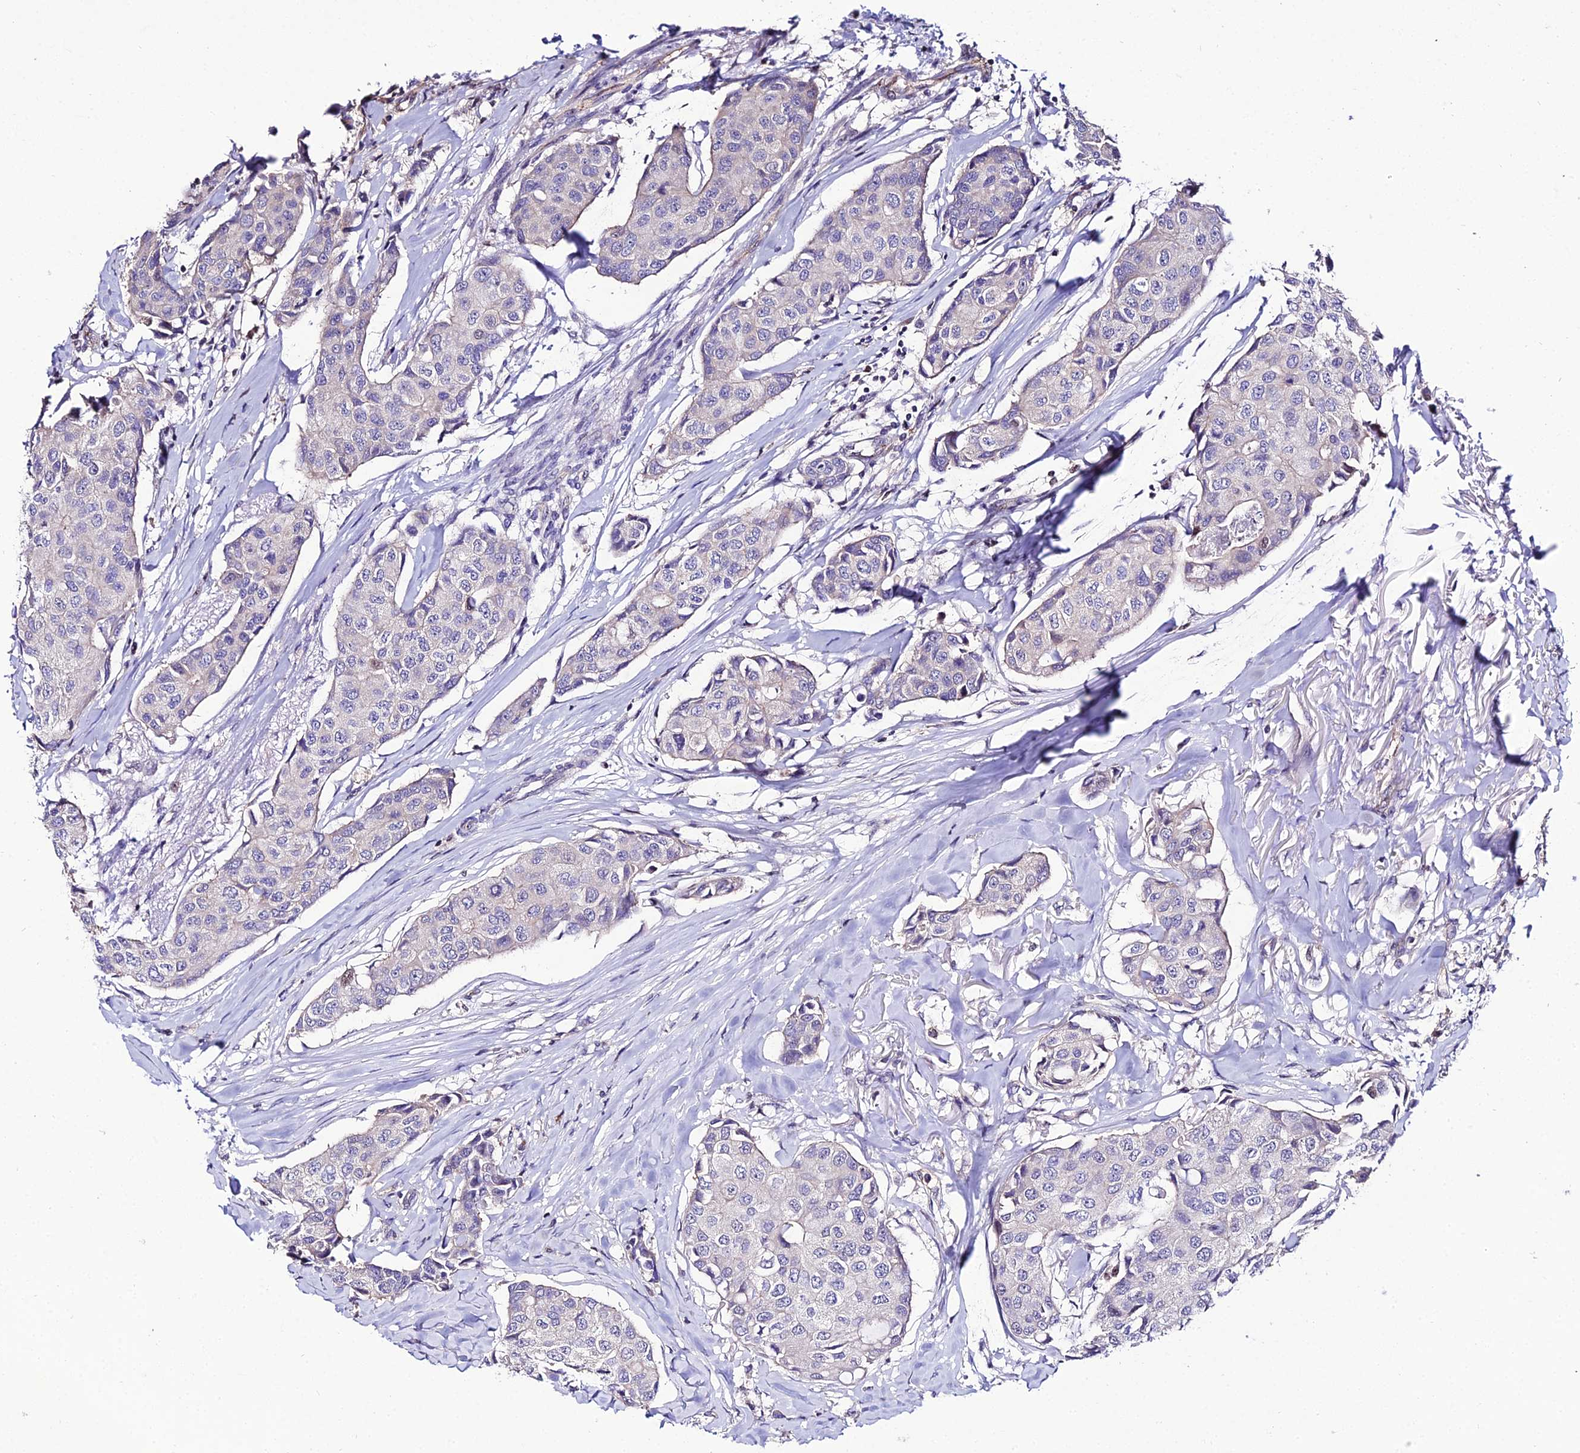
{"staining": {"intensity": "negative", "quantity": "none", "location": "none"}, "tissue": "breast cancer", "cell_type": "Tumor cells", "image_type": "cancer", "snomed": [{"axis": "morphology", "description": "Duct carcinoma"}, {"axis": "topography", "description": "Breast"}], "caption": "A histopathology image of breast invasive ductal carcinoma stained for a protein demonstrates no brown staining in tumor cells. (DAB immunohistochemistry (IHC), high magnification).", "gene": "SHQ1", "patient": {"sex": "female", "age": 80}}